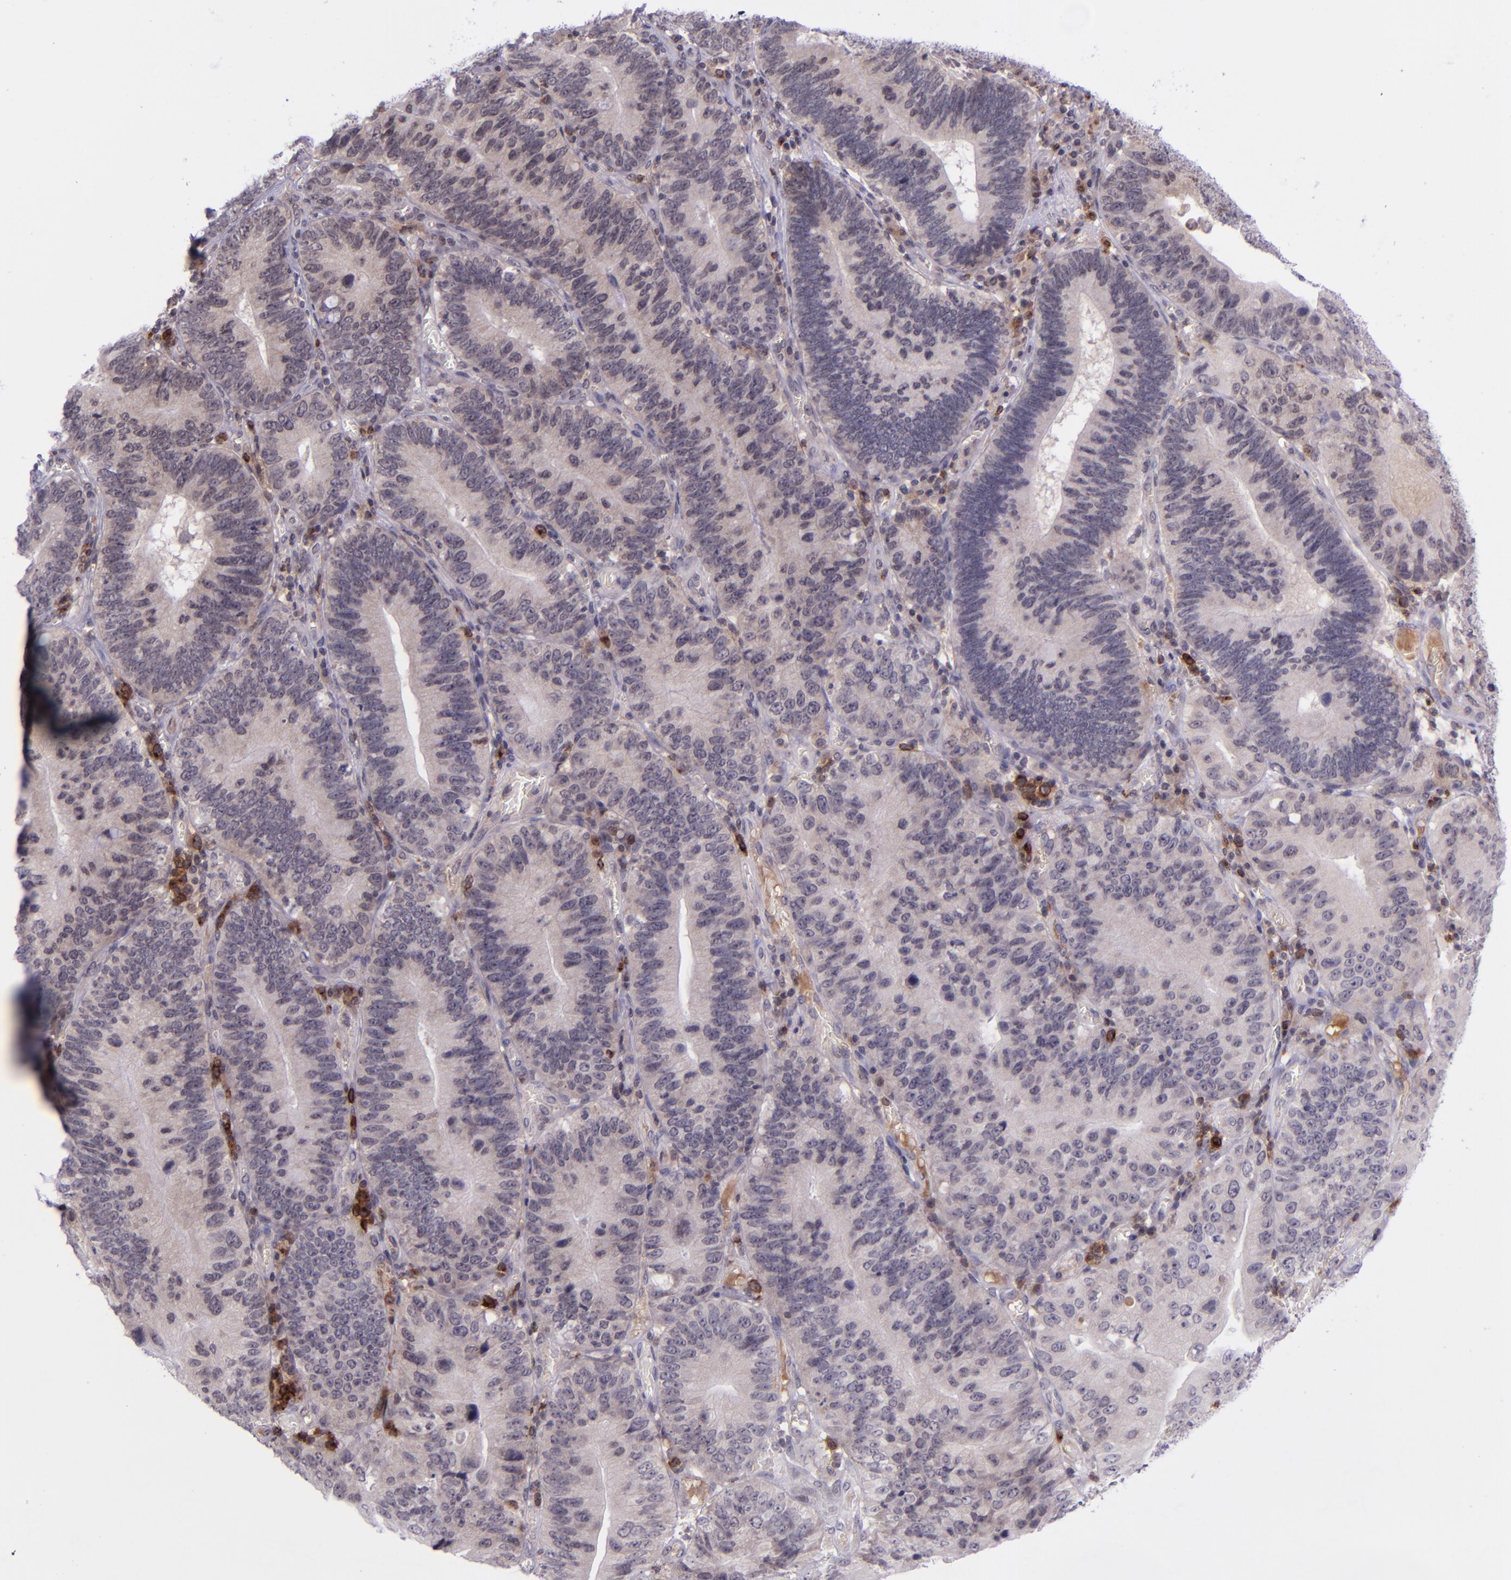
{"staining": {"intensity": "weak", "quantity": "<25%", "location": "cytoplasmic/membranous"}, "tissue": "stomach cancer", "cell_type": "Tumor cells", "image_type": "cancer", "snomed": [{"axis": "morphology", "description": "Adenocarcinoma, NOS"}, {"axis": "topography", "description": "Stomach"}, {"axis": "topography", "description": "Gastric cardia"}], "caption": "Immunohistochemistry (IHC) of stomach adenocarcinoma reveals no positivity in tumor cells.", "gene": "SELL", "patient": {"sex": "male", "age": 59}}